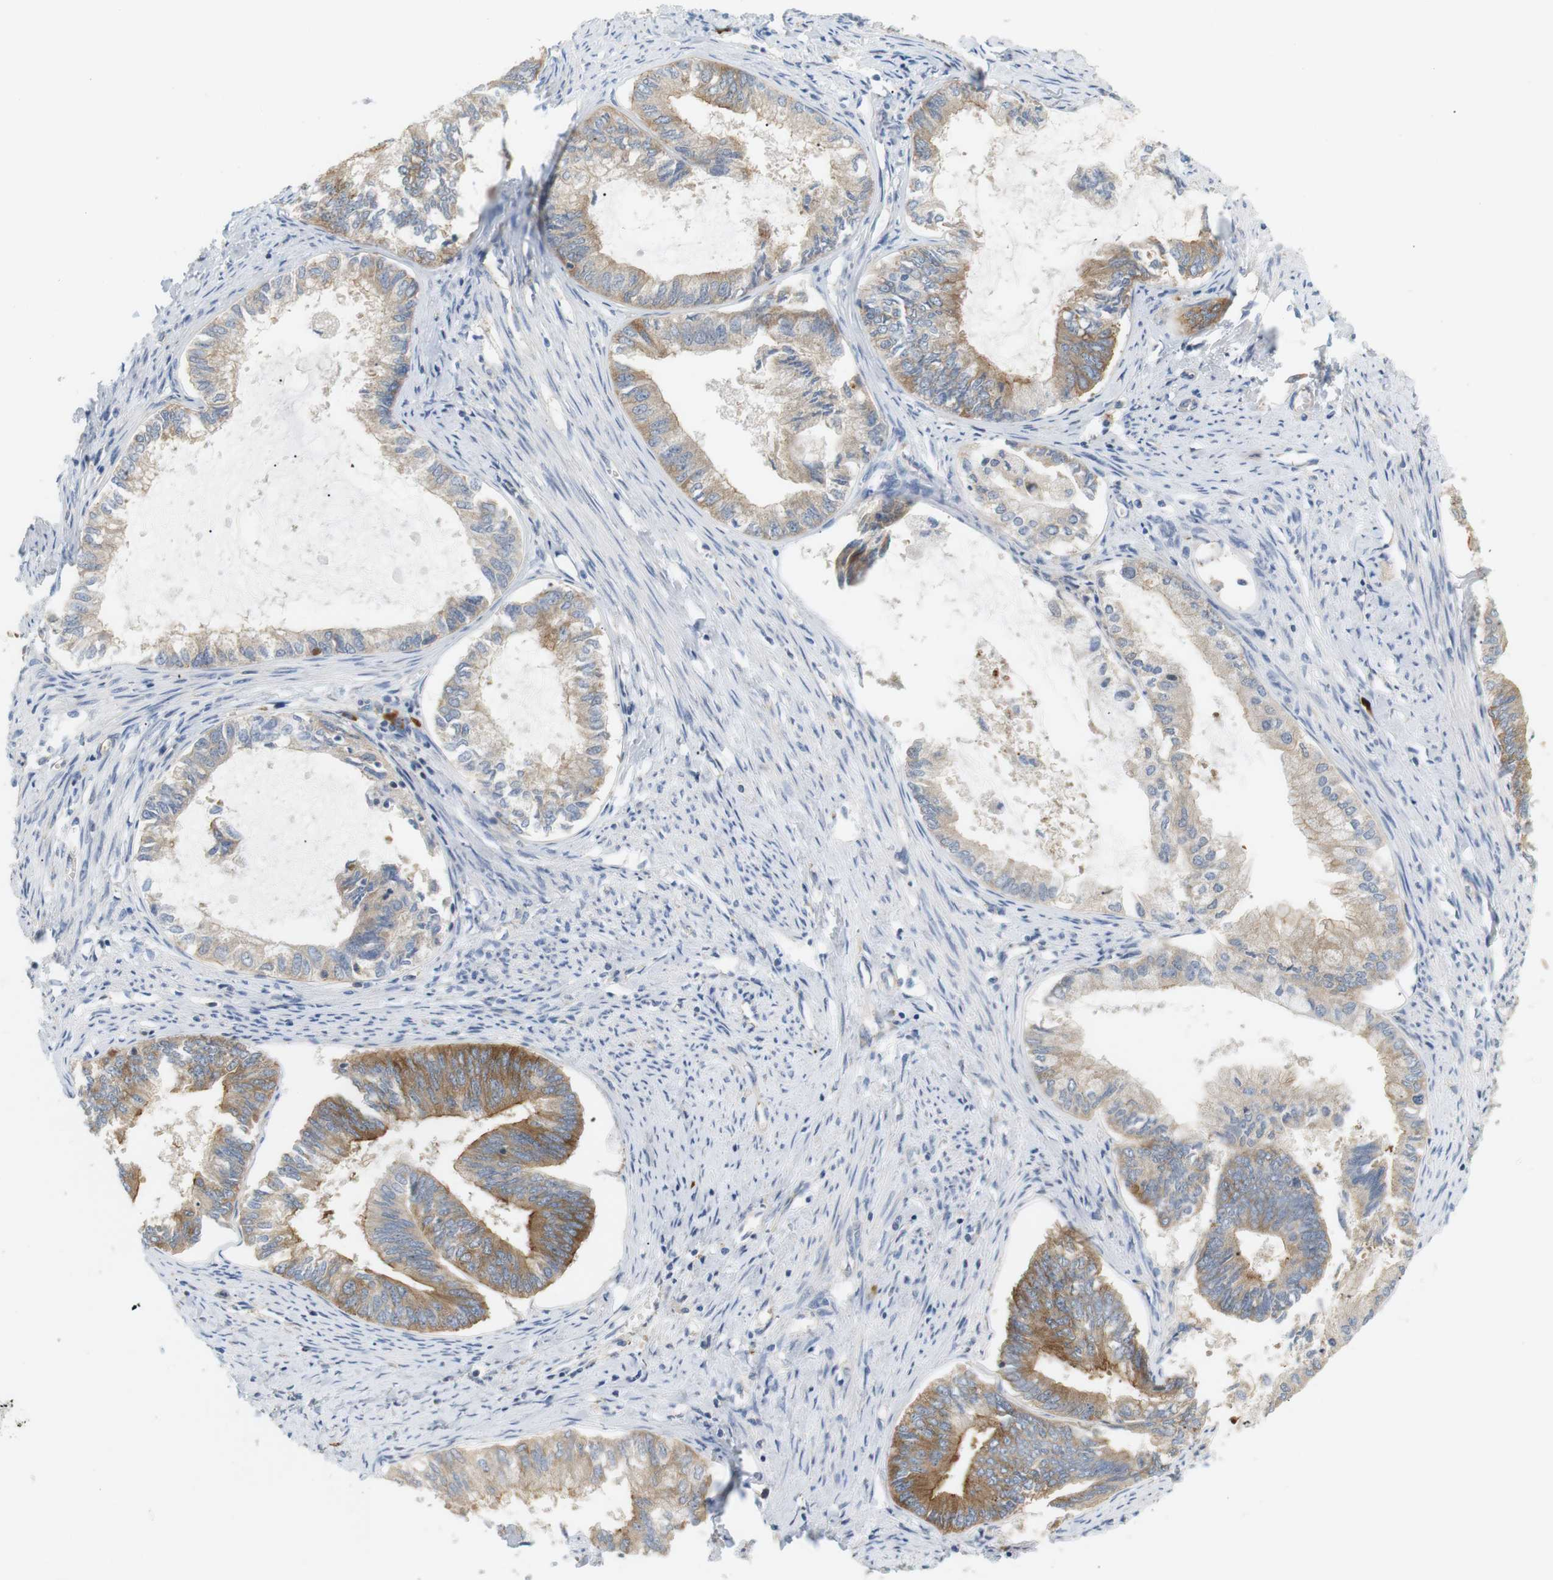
{"staining": {"intensity": "moderate", "quantity": ">75%", "location": "cytoplasmic/membranous"}, "tissue": "endometrial cancer", "cell_type": "Tumor cells", "image_type": "cancer", "snomed": [{"axis": "morphology", "description": "Adenocarcinoma, NOS"}, {"axis": "topography", "description": "Endometrium"}], "caption": "Immunohistochemical staining of human adenocarcinoma (endometrial) demonstrates medium levels of moderate cytoplasmic/membranous positivity in about >75% of tumor cells. Immunohistochemistry (ihc) stains the protein of interest in brown and the nuclei are stained blue.", "gene": "TMEM200A", "patient": {"sex": "female", "age": 86}}